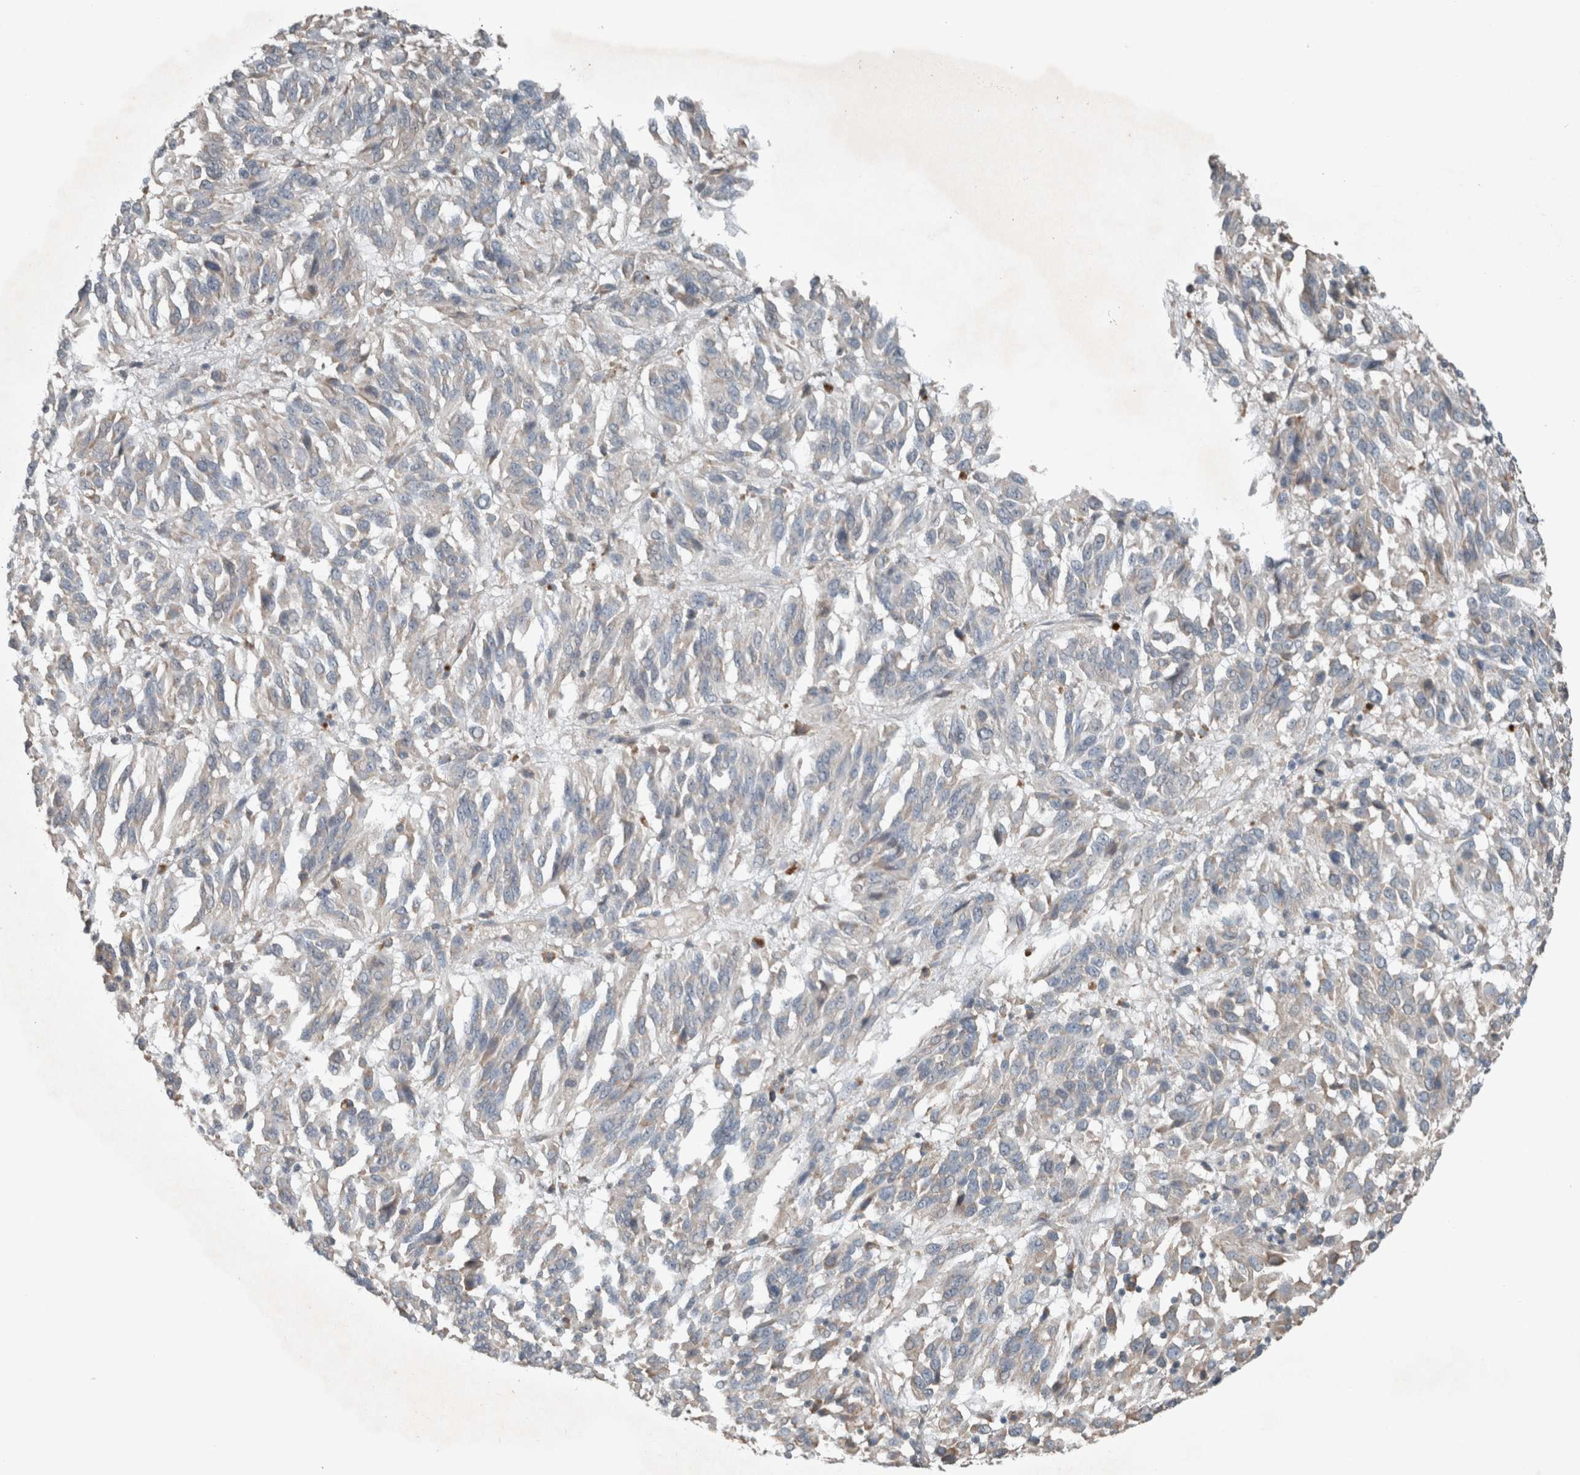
{"staining": {"intensity": "negative", "quantity": "none", "location": "none"}, "tissue": "melanoma", "cell_type": "Tumor cells", "image_type": "cancer", "snomed": [{"axis": "morphology", "description": "Malignant melanoma, Metastatic site"}, {"axis": "topography", "description": "Lung"}], "caption": "Tumor cells are negative for protein expression in human malignant melanoma (metastatic site).", "gene": "JADE2", "patient": {"sex": "male", "age": 64}}